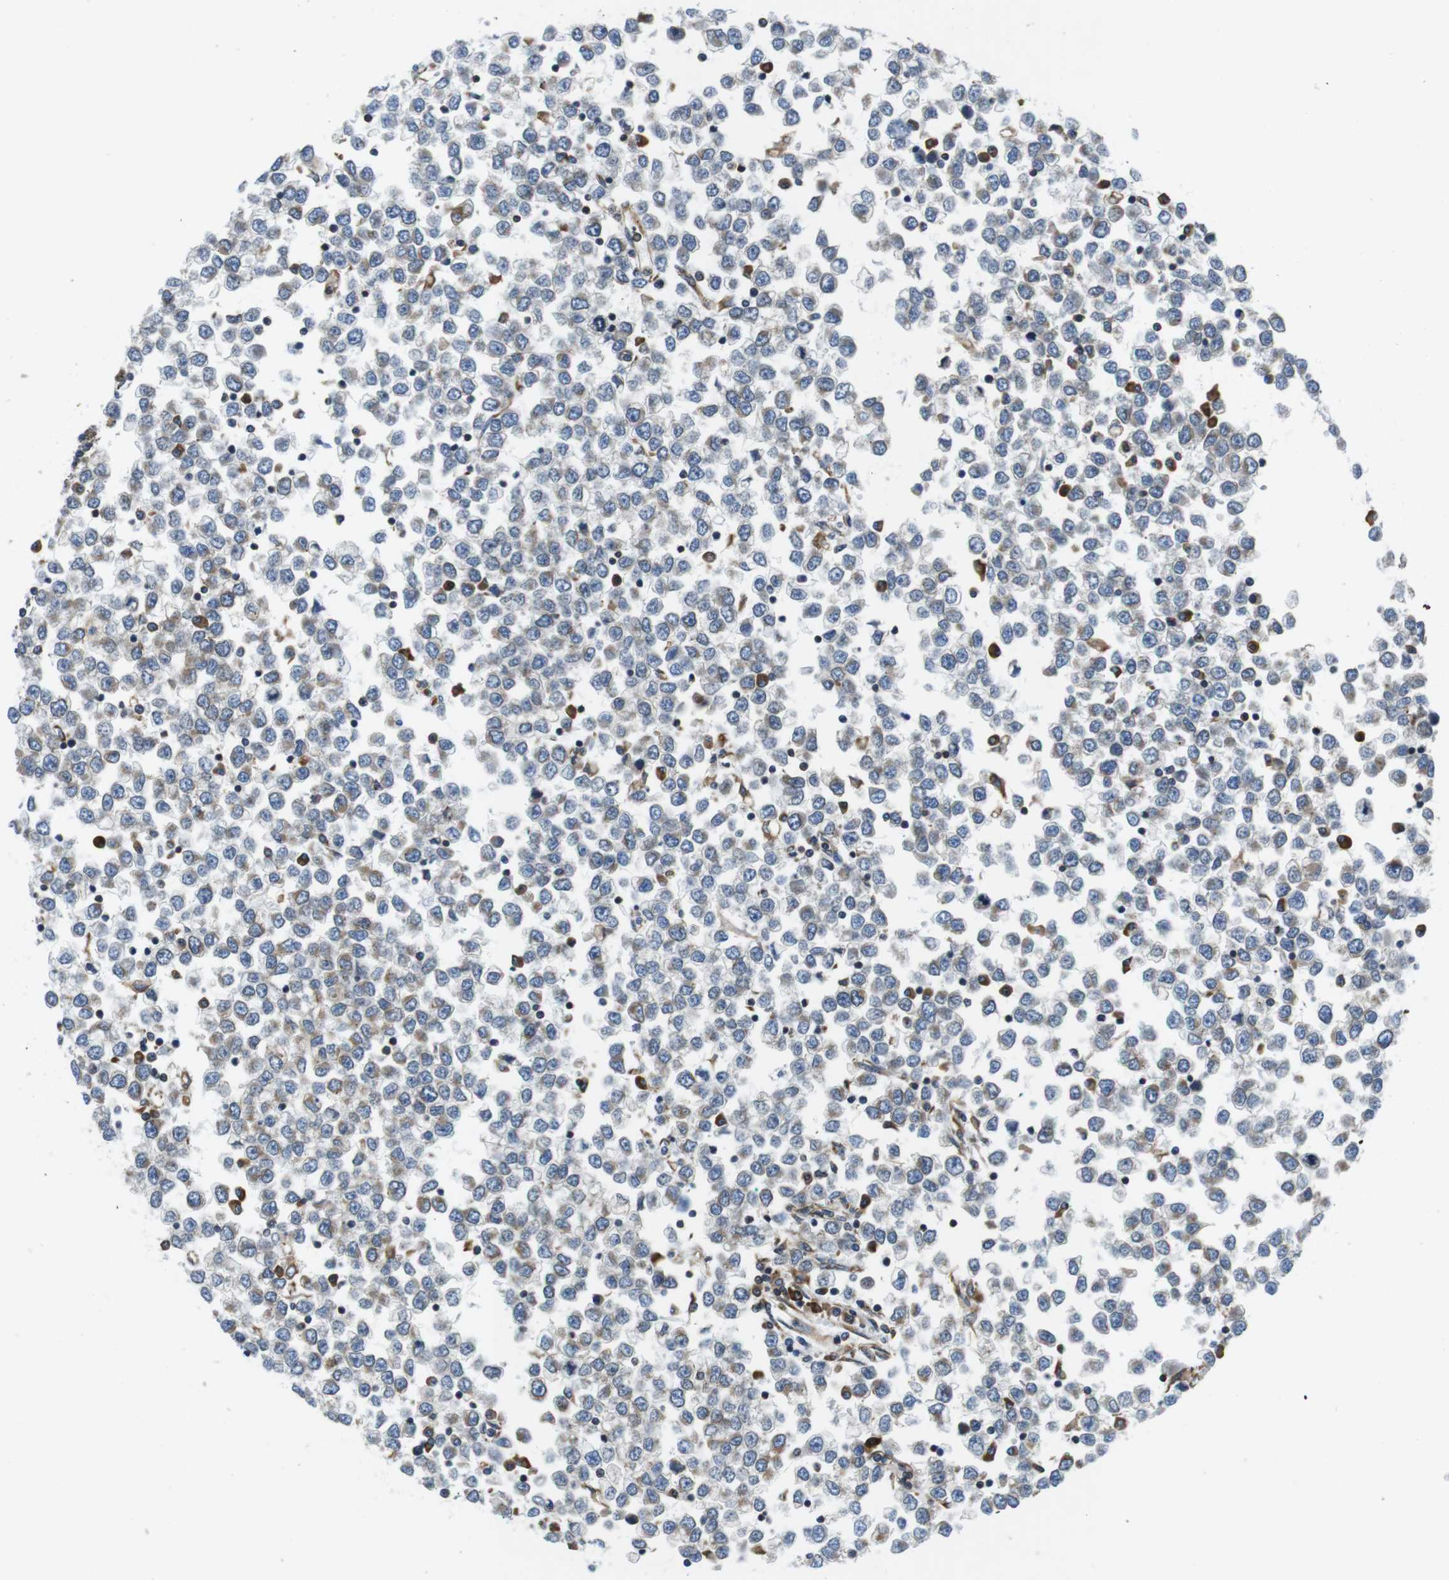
{"staining": {"intensity": "negative", "quantity": "none", "location": "none"}, "tissue": "testis cancer", "cell_type": "Tumor cells", "image_type": "cancer", "snomed": [{"axis": "morphology", "description": "Seminoma, NOS"}, {"axis": "topography", "description": "Testis"}], "caption": "Immunohistochemical staining of testis seminoma shows no significant staining in tumor cells.", "gene": "UGGT1", "patient": {"sex": "male", "age": 65}}